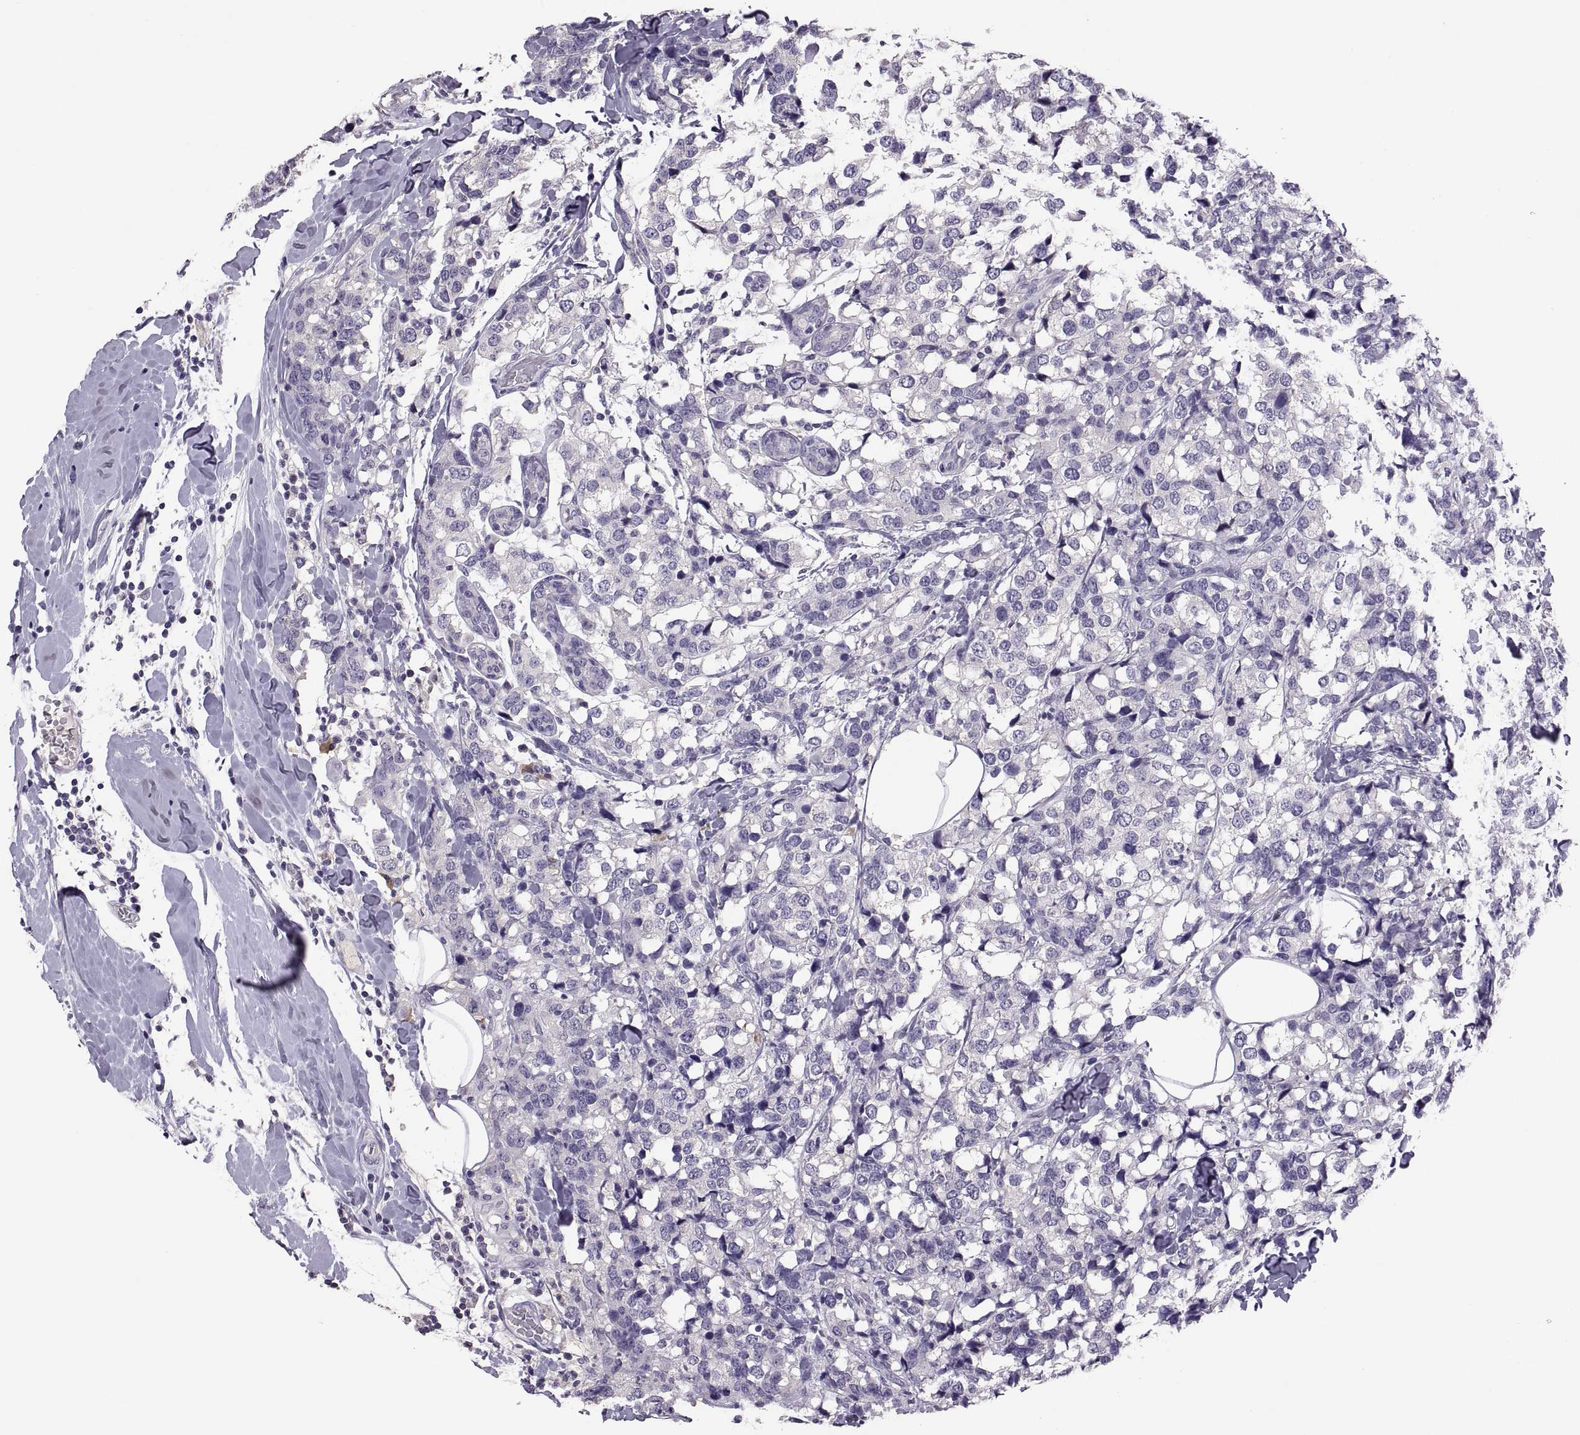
{"staining": {"intensity": "negative", "quantity": "none", "location": "none"}, "tissue": "breast cancer", "cell_type": "Tumor cells", "image_type": "cancer", "snomed": [{"axis": "morphology", "description": "Lobular carcinoma"}, {"axis": "topography", "description": "Breast"}], "caption": "There is no significant expression in tumor cells of lobular carcinoma (breast). (Immunohistochemistry, brightfield microscopy, high magnification).", "gene": "TBX19", "patient": {"sex": "female", "age": 59}}